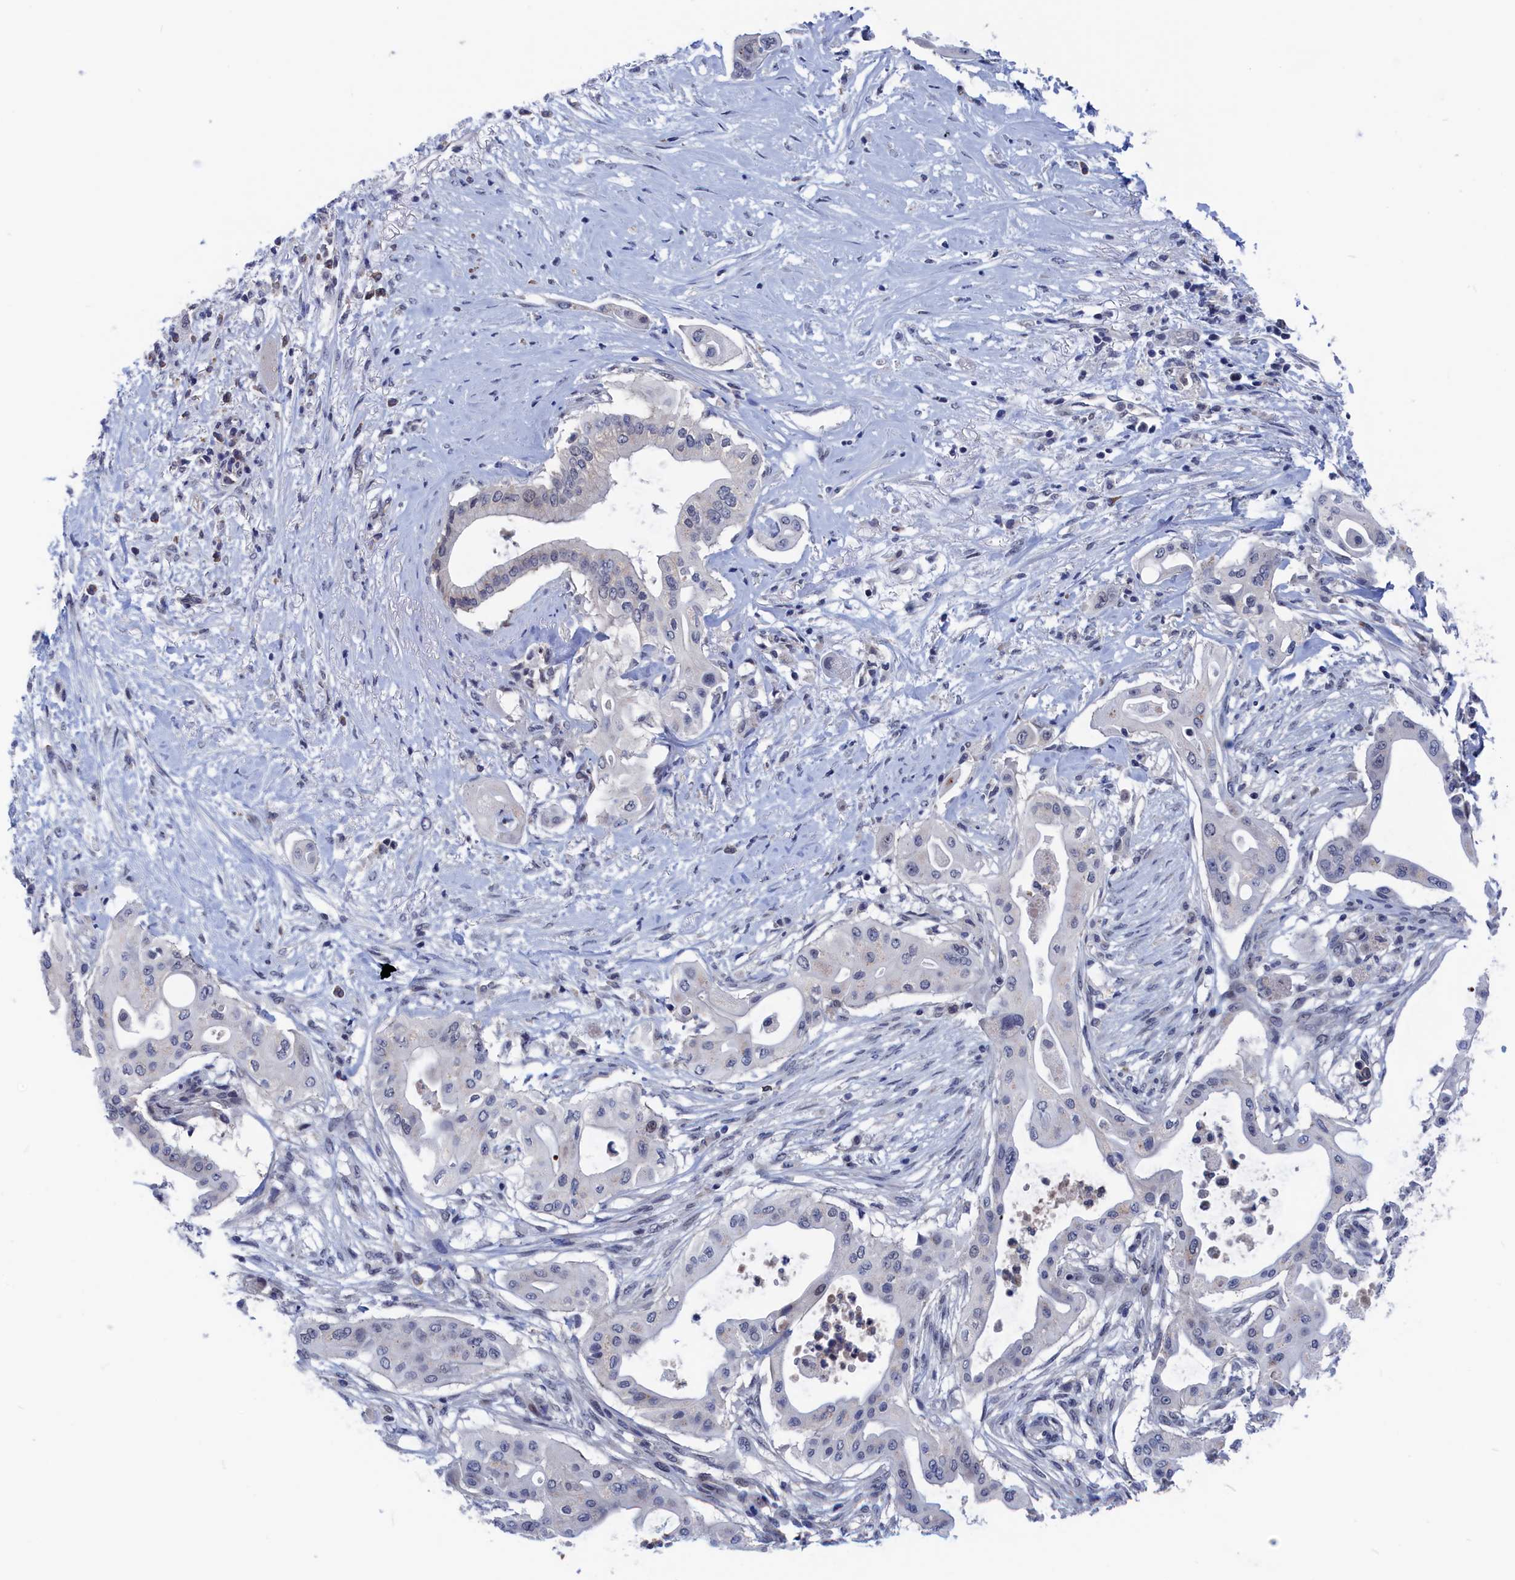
{"staining": {"intensity": "negative", "quantity": "none", "location": "none"}, "tissue": "pancreatic cancer", "cell_type": "Tumor cells", "image_type": "cancer", "snomed": [{"axis": "morphology", "description": "Adenocarcinoma, NOS"}, {"axis": "topography", "description": "Pancreas"}], "caption": "An immunohistochemistry image of pancreatic cancer is shown. There is no staining in tumor cells of pancreatic cancer. The staining is performed using DAB brown chromogen with nuclei counter-stained in using hematoxylin.", "gene": "MARCHF3", "patient": {"sex": "male", "age": 68}}